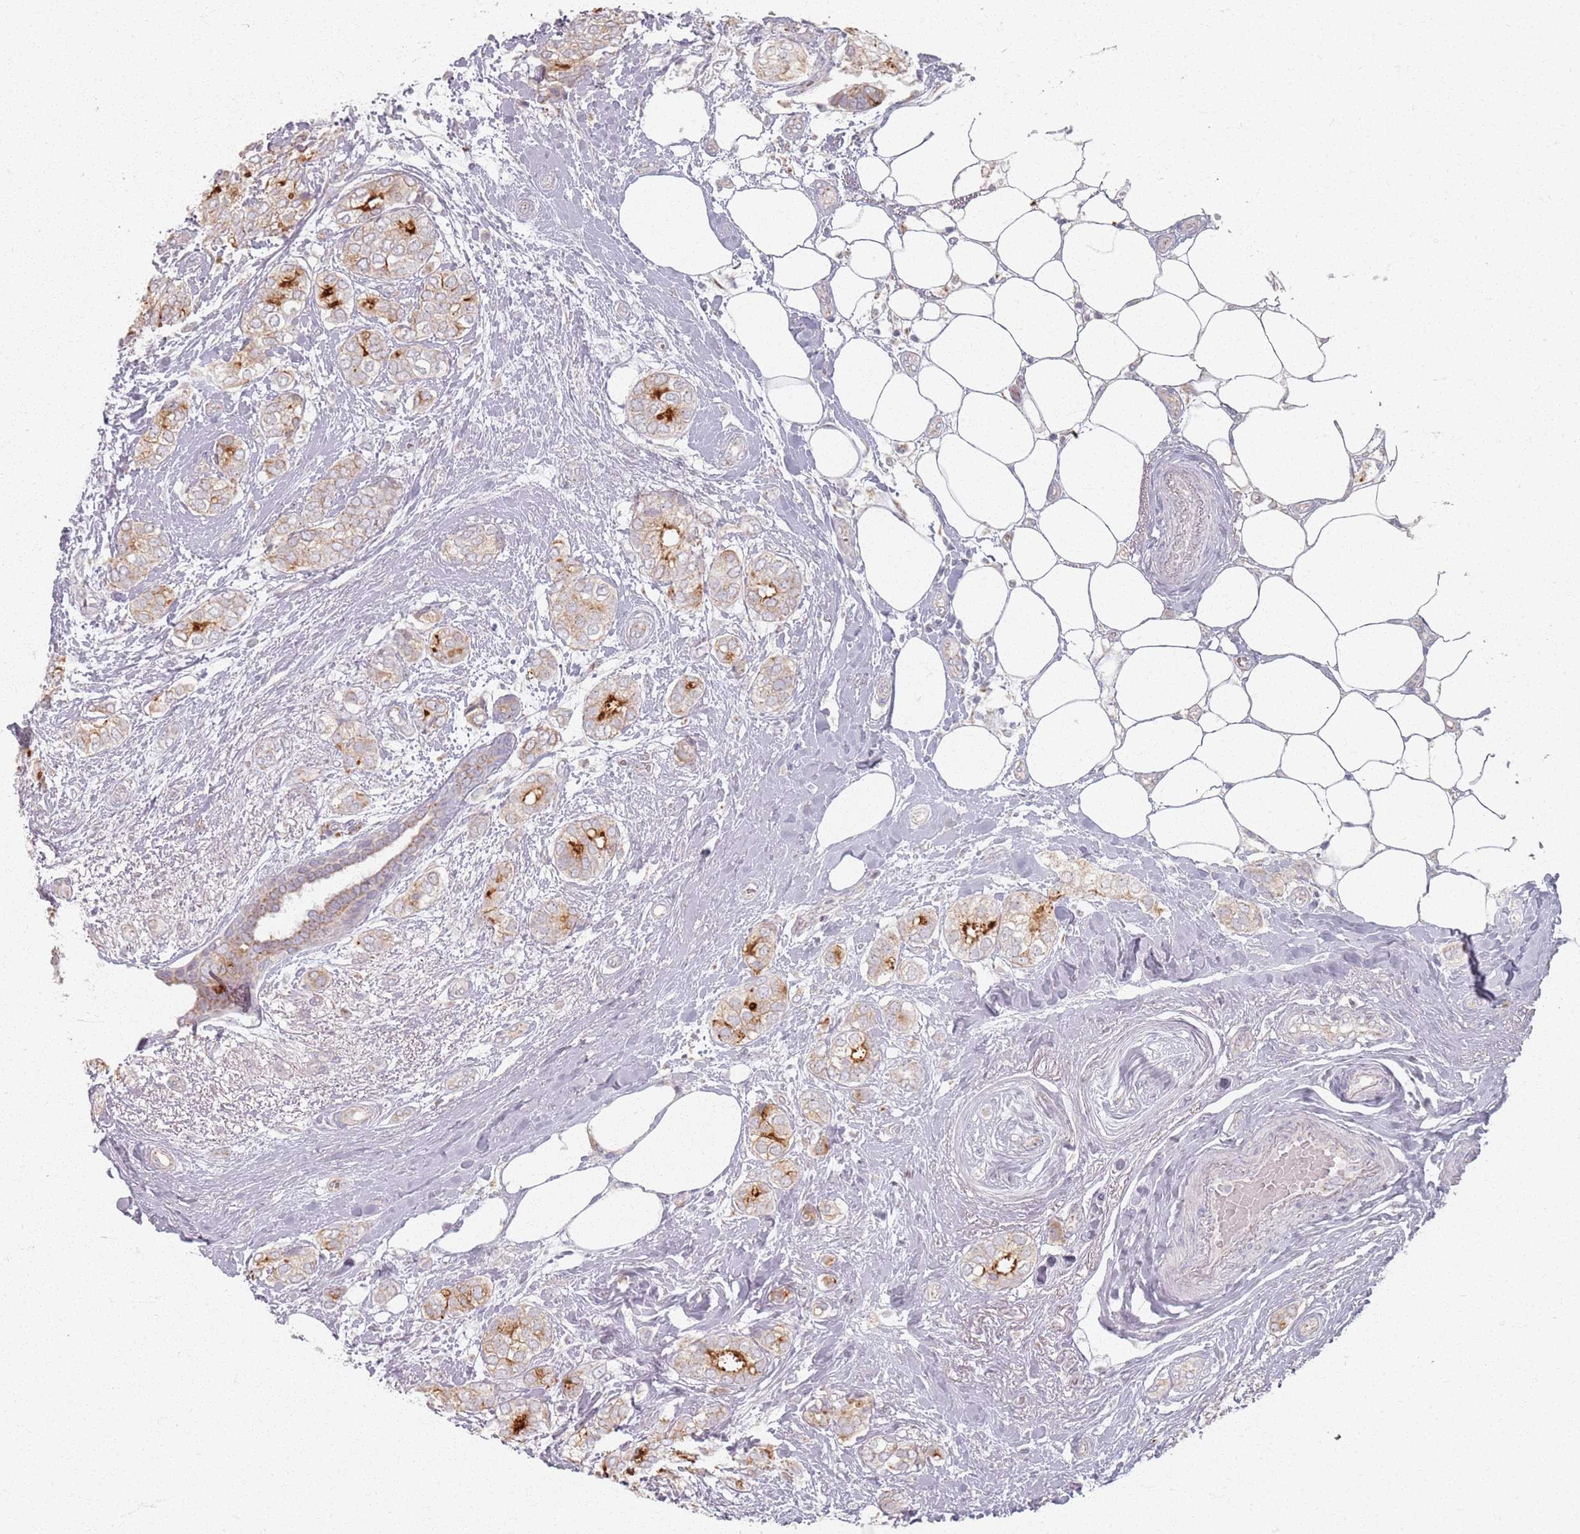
{"staining": {"intensity": "strong", "quantity": "<25%", "location": "cytoplasmic/membranous"}, "tissue": "breast cancer", "cell_type": "Tumor cells", "image_type": "cancer", "snomed": [{"axis": "morphology", "description": "Duct carcinoma"}, {"axis": "topography", "description": "Breast"}], "caption": "Immunohistochemical staining of human breast invasive ductal carcinoma exhibits medium levels of strong cytoplasmic/membranous protein positivity in approximately <25% of tumor cells.", "gene": "PKD2L2", "patient": {"sex": "female", "age": 73}}